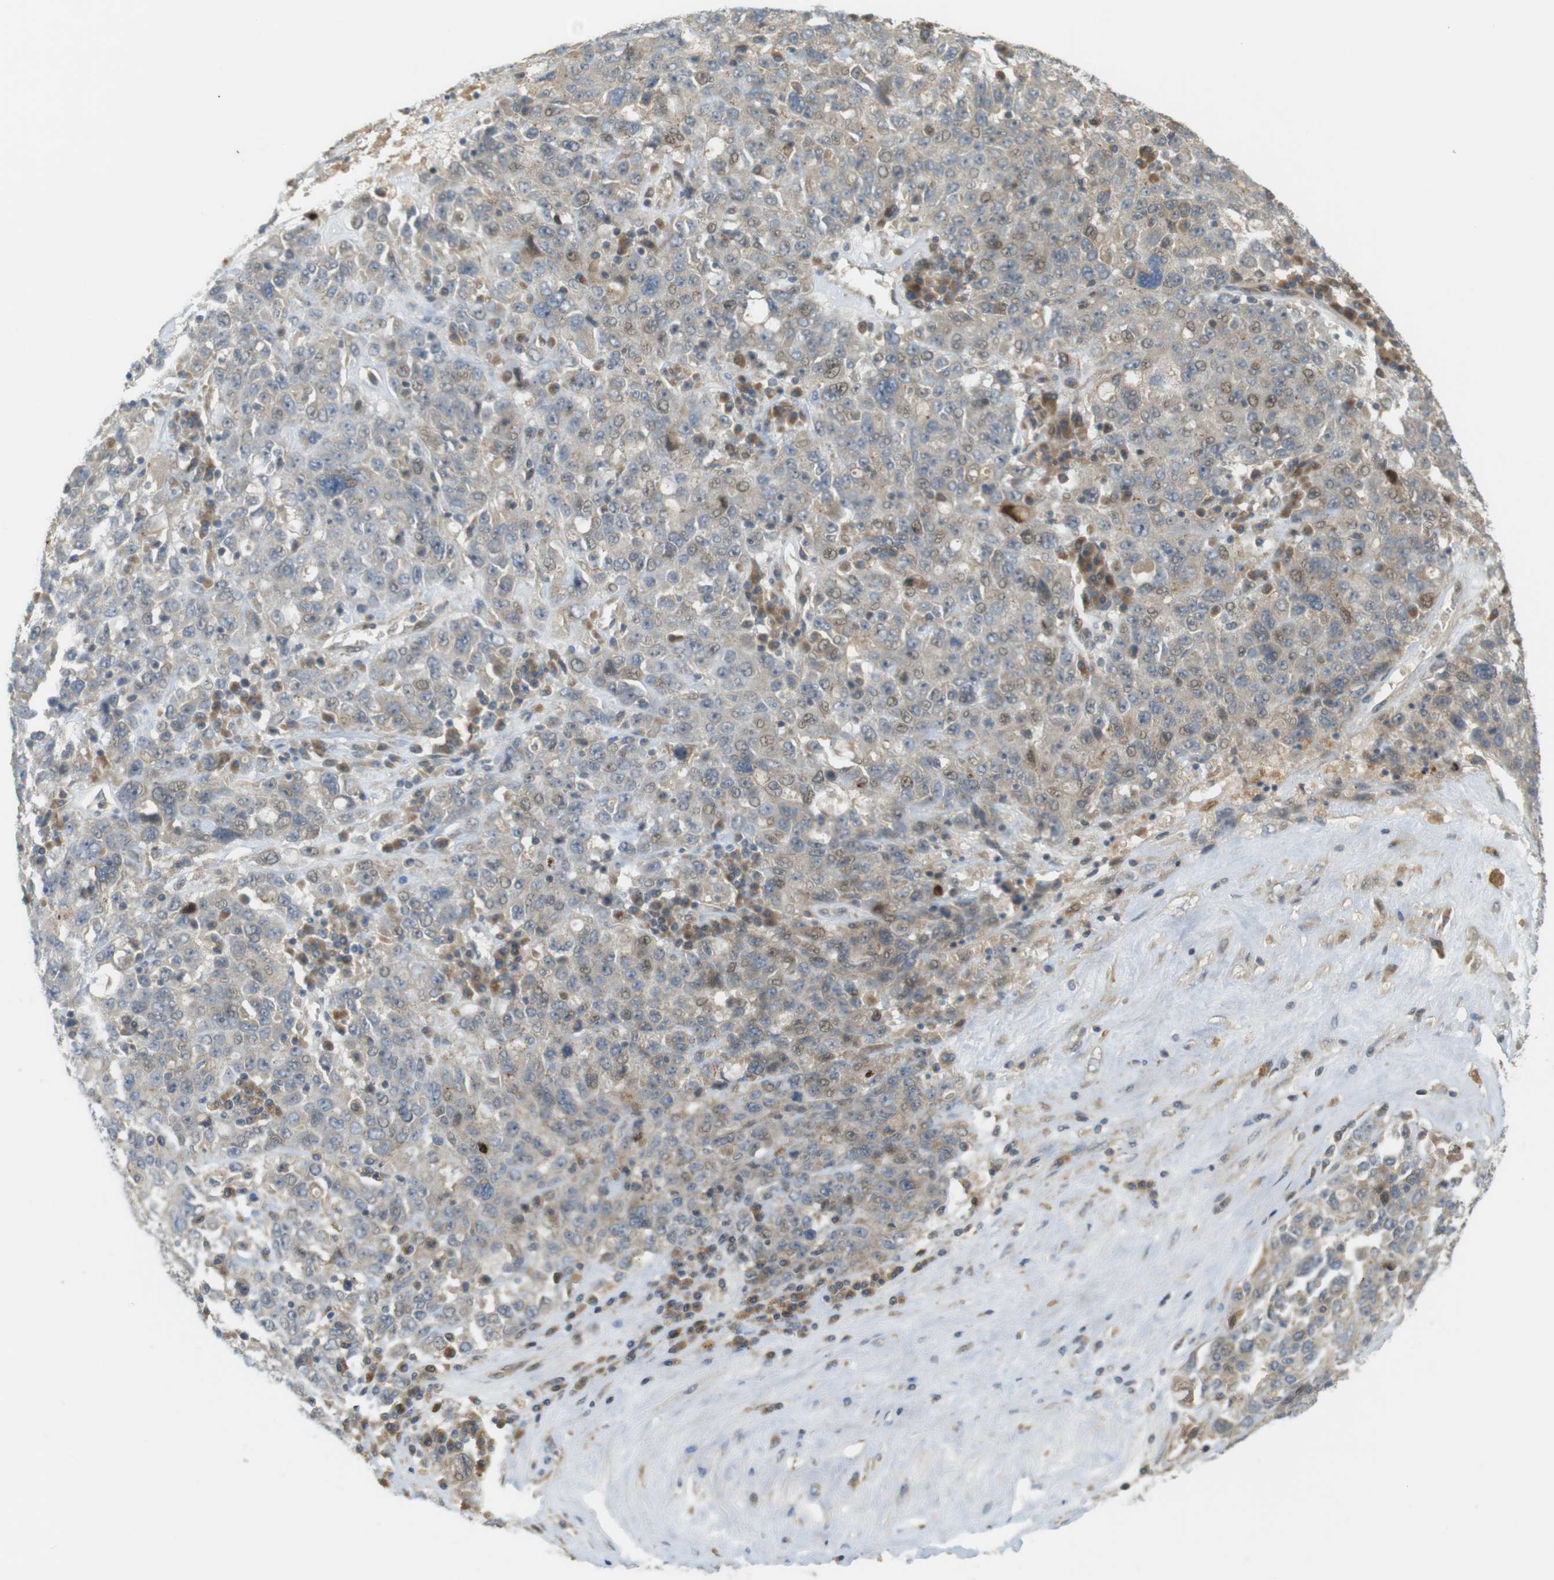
{"staining": {"intensity": "weak", "quantity": "<25%", "location": "nuclear"}, "tissue": "ovarian cancer", "cell_type": "Tumor cells", "image_type": "cancer", "snomed": [{"axis": "morphology", "description": "Carcinoma, endometroid"}, {"axis": "topography", "description": "Ovary"}], "caption": "Immunohistochemistry (IHC) of ovarian cancer (endometroid carcinoma) exhibits no expression in tumor cells. Brightfield microscopy of IHC stained with DAB (brown) and hematoxylin (blue), captured at high magnification.", "gene": "CLRN3", "patient": {"sex": "female", "age": 62}}